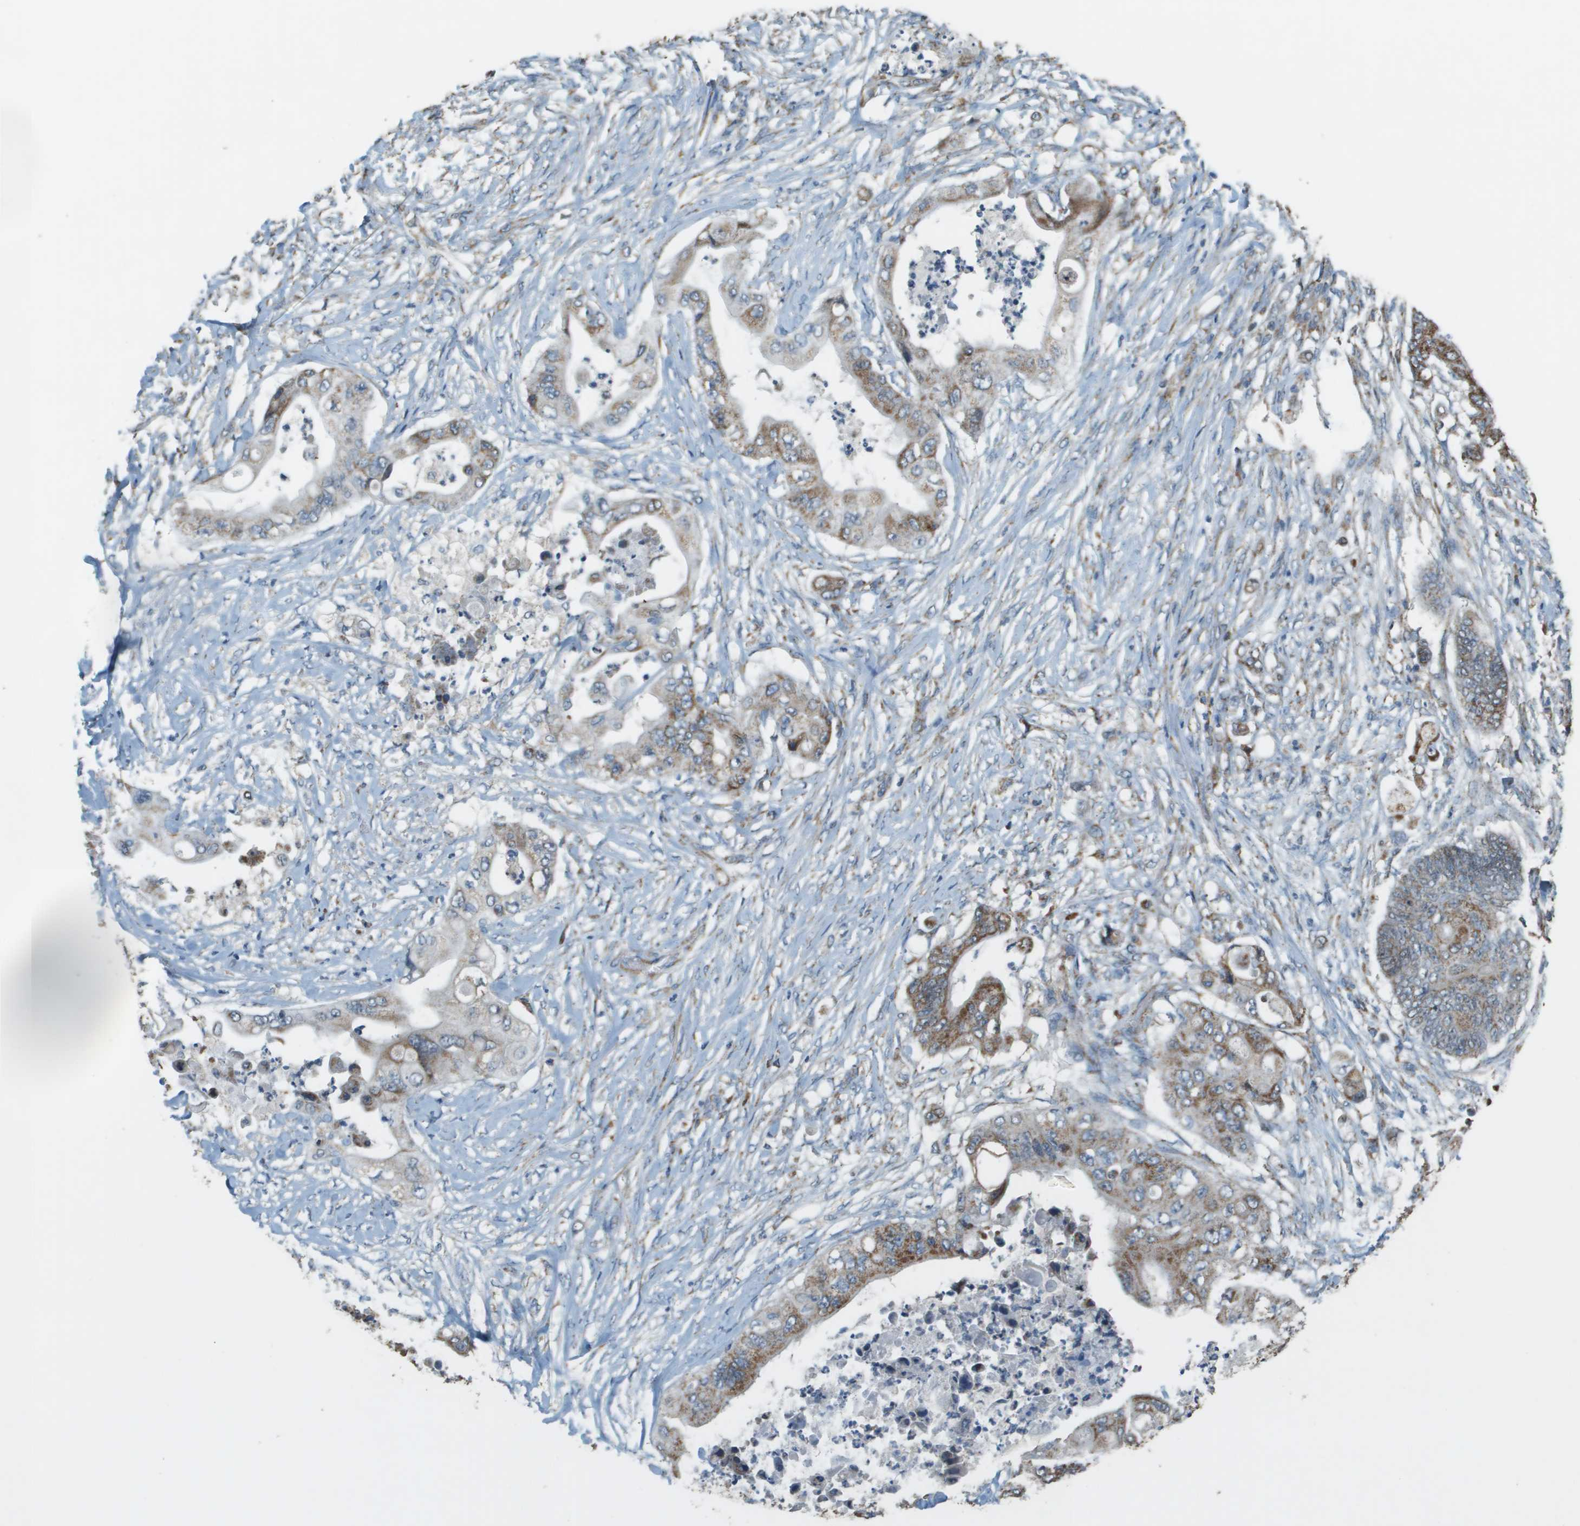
{"staining": {"intensity": "moderate", "quantity": "25%-75%", "location": "cytoplasmic/membranous"}, "tissue": "stomach cancer", "cell_type": "Tumor cells", "image_type": "cancer", "snomed": [{"axis": "morphology", "description": "Adenocarcinoma, NOS"}, {"axis": "topography", "description": "Stomach"}], "caption": "About 25%-75% of tumor cells in human stomach cancer (adenocarcinoma) demonstrate moderate cytoplasmic/membranous protein expression as visualized by brown immunohistochemical staining.", "gene": "FH", "patient": {"sex": "female", "age": 73}}